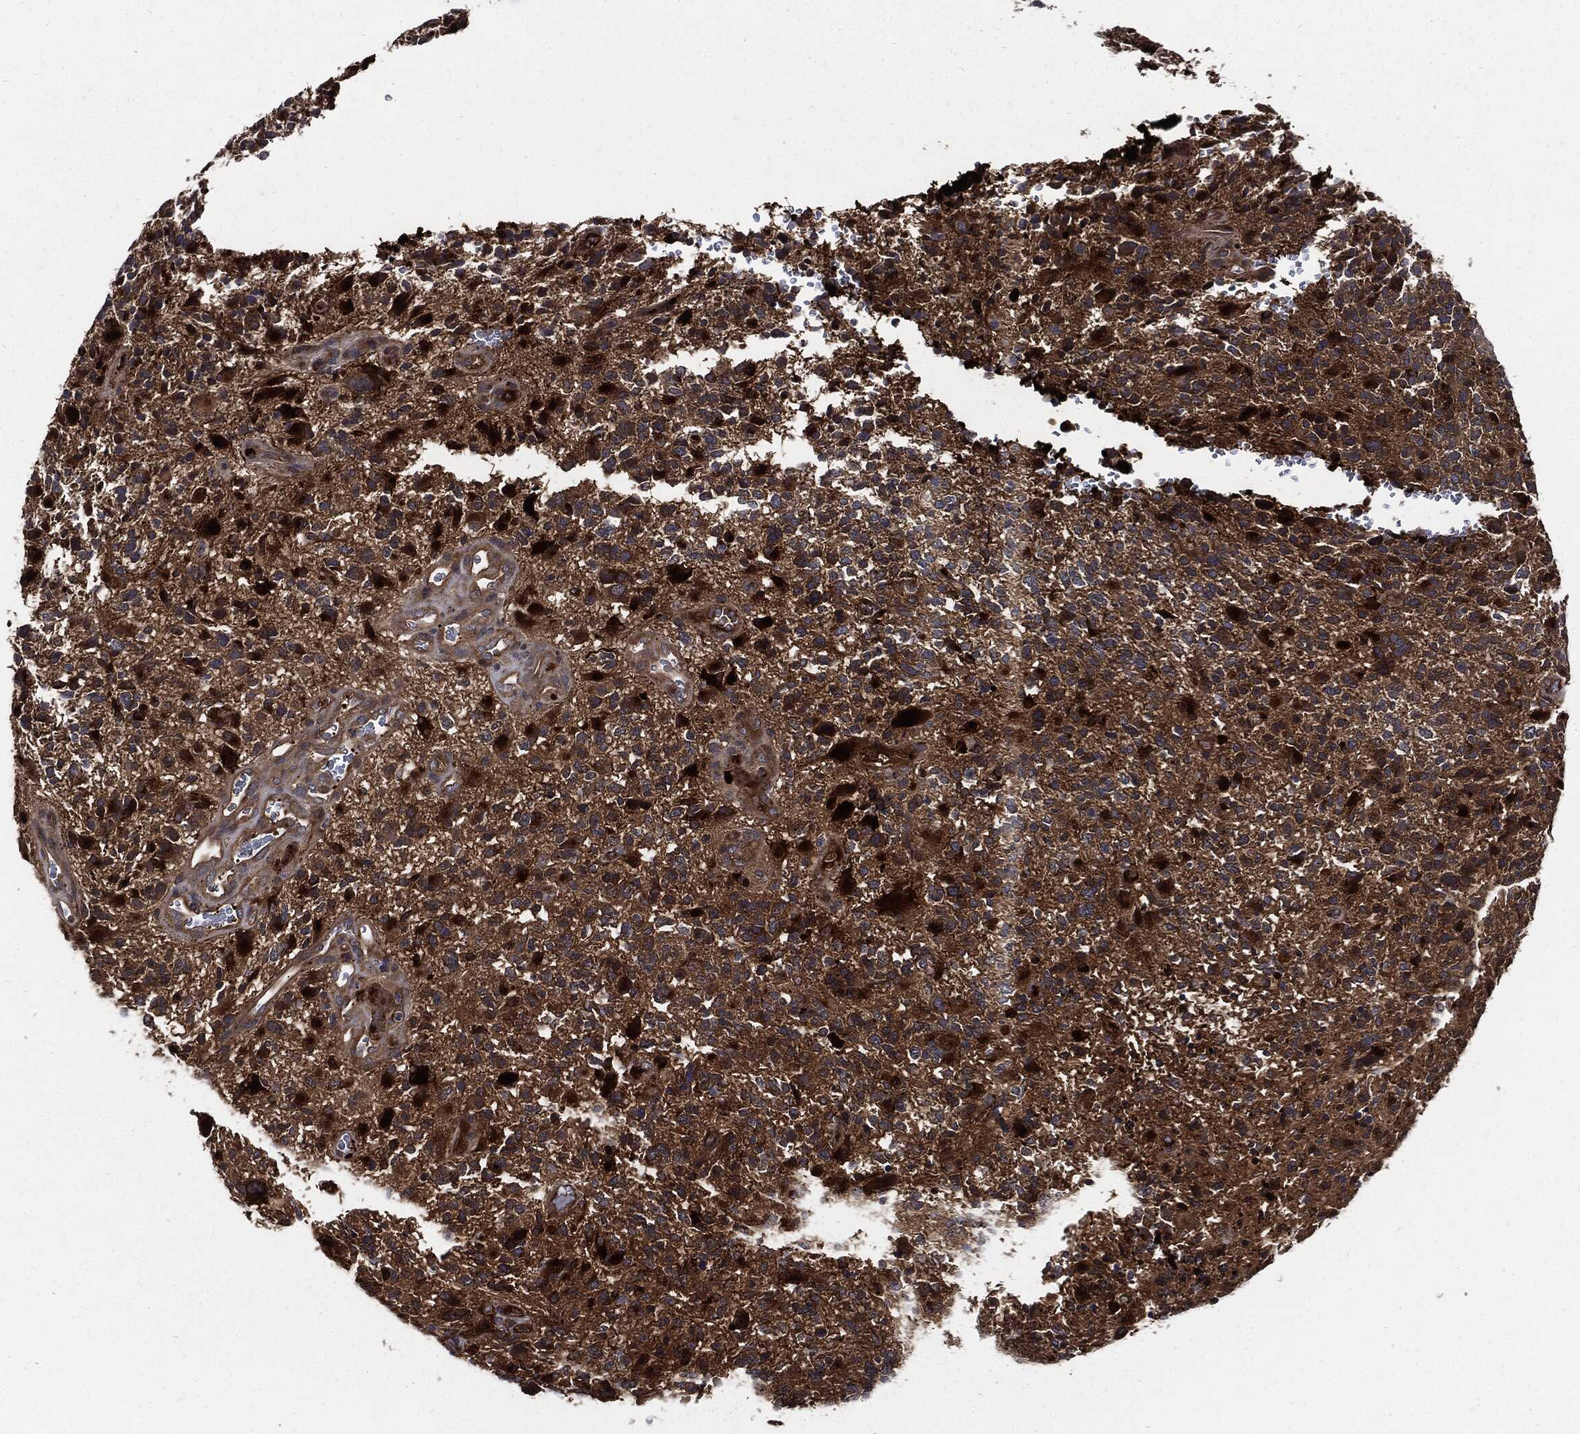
{"staining": {"intensity": "strong", "quantity": ">75%", "location": "cytoplasmic/membranous"}, "tissue": "glioma", "cell_type": "Tumor cells", "image_type": "cancer", "snomed": [{"axis": "morphology", "description": "Glioma, malignant, High grade"}, {"axis": "topography", "description": "Brain"}], "caption": "An immunohistochemistry photomicrograph of tumor tissue is shown. Protein staining in brown shows strong cytoplasmic/membranous positivity in high-grade glioma (malignant) within tumor cells.", "gene": "CLU", "patient": {"sex": "female", "age": 71}}